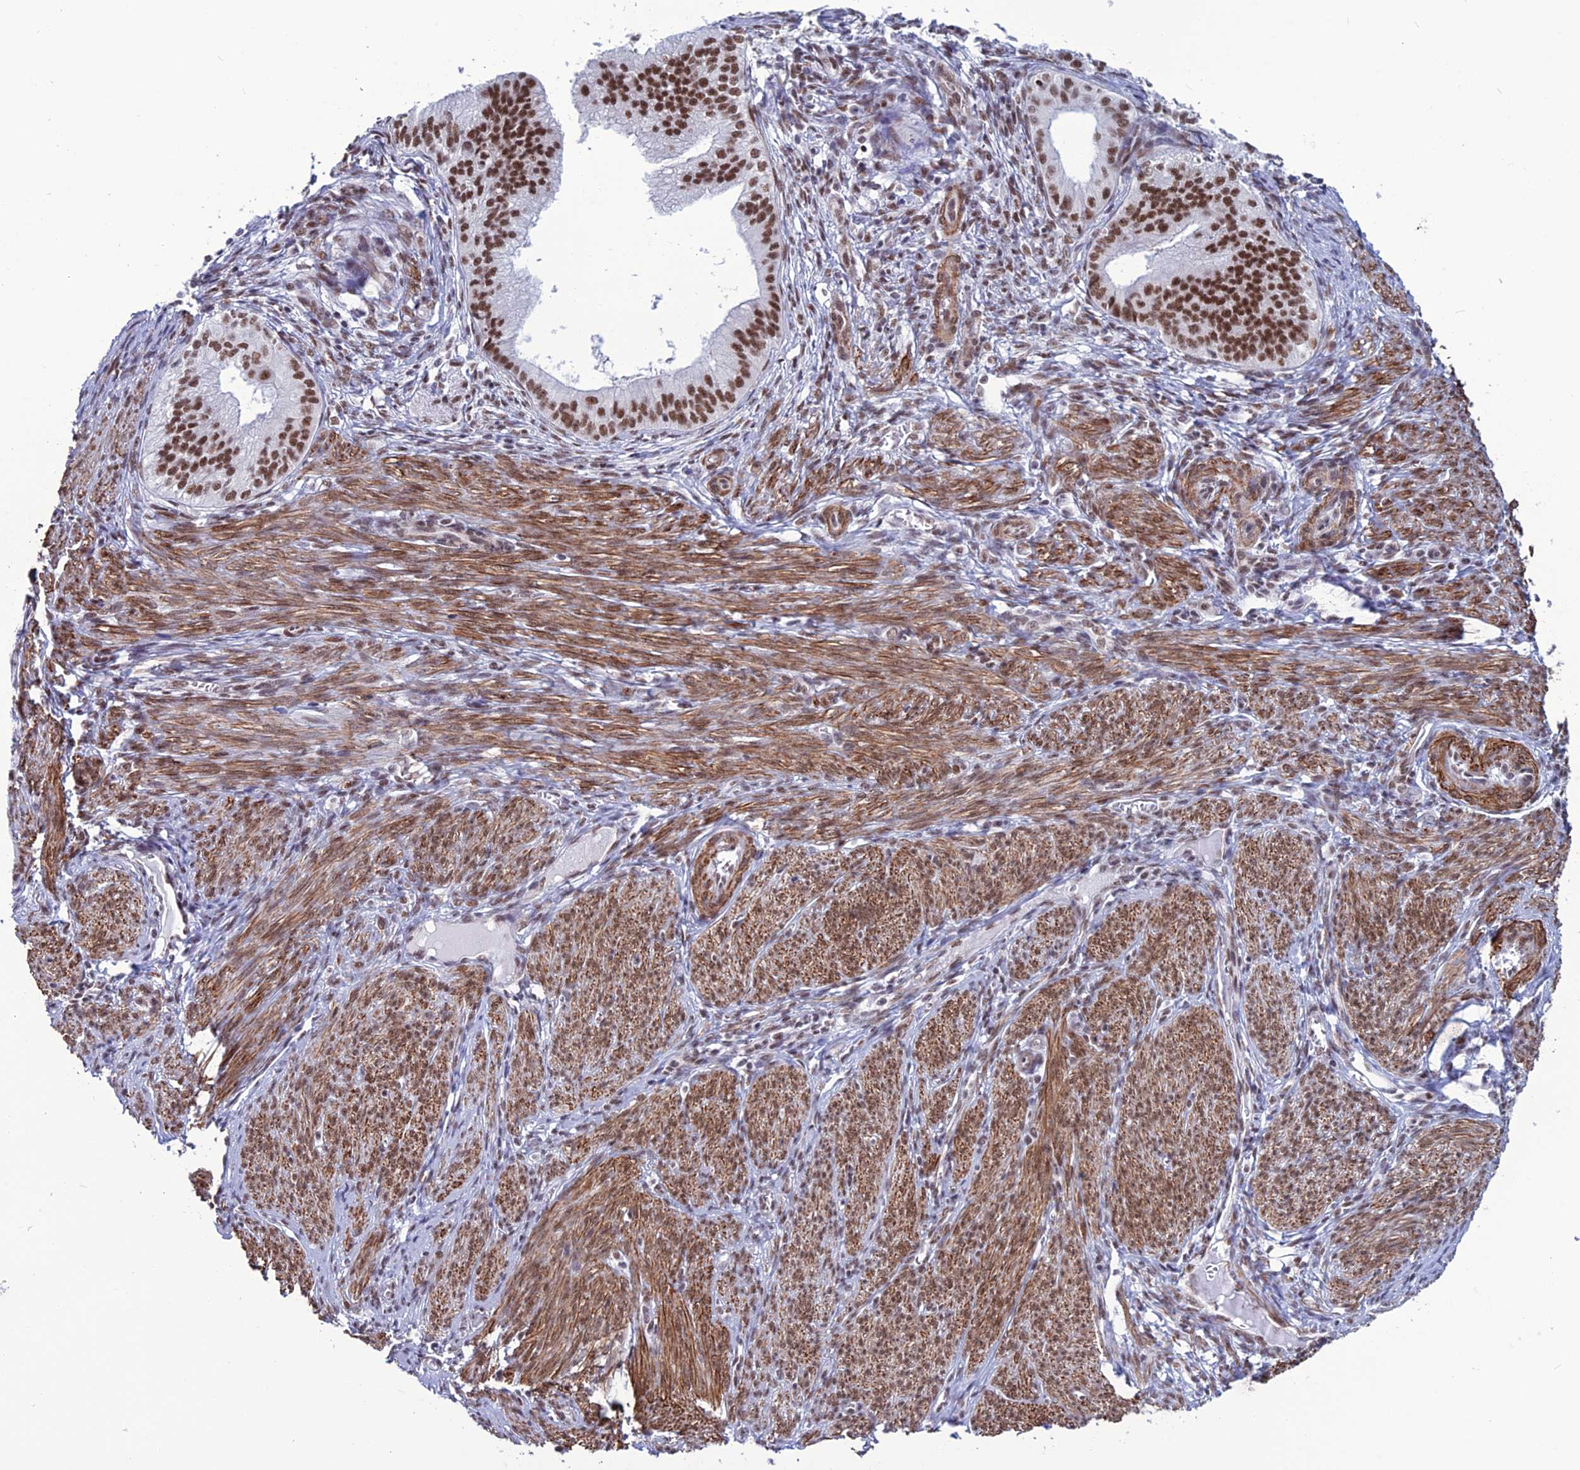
{"staining": {"intensity": "strong", "quantity": ">75%", "location": "nuclear"}, "tissue": "endometrial cancer", "cell_type": "Tumor cells", "image_type": "cancer", "snomed": [{"axis": "morphology", "description": "Adenocarcinoma, NOS"}, {"axis": "topography", "description": "Endometrium"}], "caption": "Tumor cells reveal high levels of strong nuclear expression in about >75% of cells in human endometrial adenocarcinoma.", "gene": "U2AF1", "patient": {"sex": "female", "age": 50}}